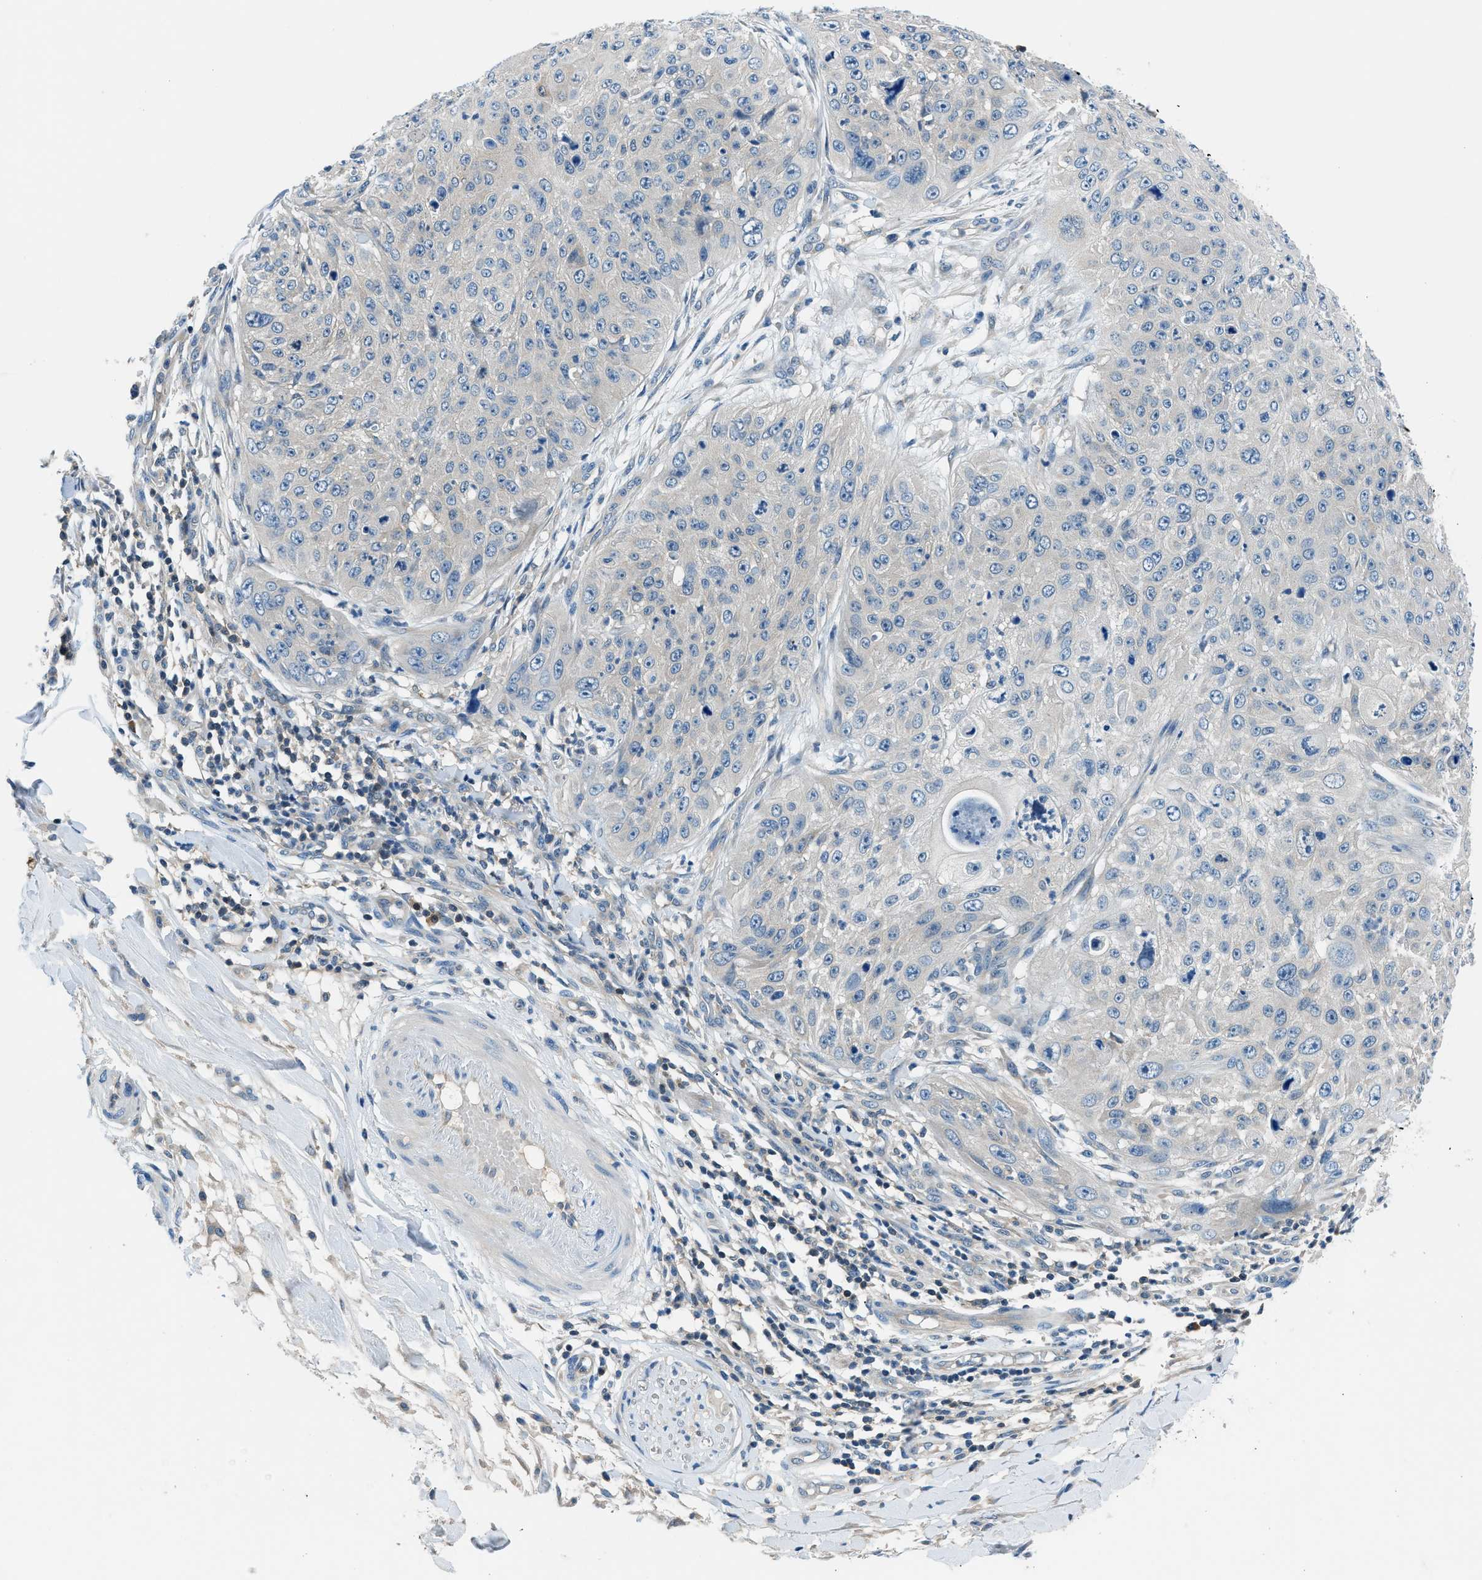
{"staining": {"intensity": "negative", "quantity": "none", "location": "none"}, "tissue": "skin cancer", "cell_type": "Tumor cells", "image_type": "cancer", "snomed": [{"axis": "morphology", "description": "Squamous cell carcinoma, NOS"}, {"axis": "topography", "description": "Skin"}], "caption": "Histopathology image shows no significant protein staining in tumor cells of squamous cell carcinoma (skin). (DAB immunohistochemistry visualized using brightfield microscopy, high magnification).", "gene": "ACP1", "patient": {"sex": "female", "age": 80}}